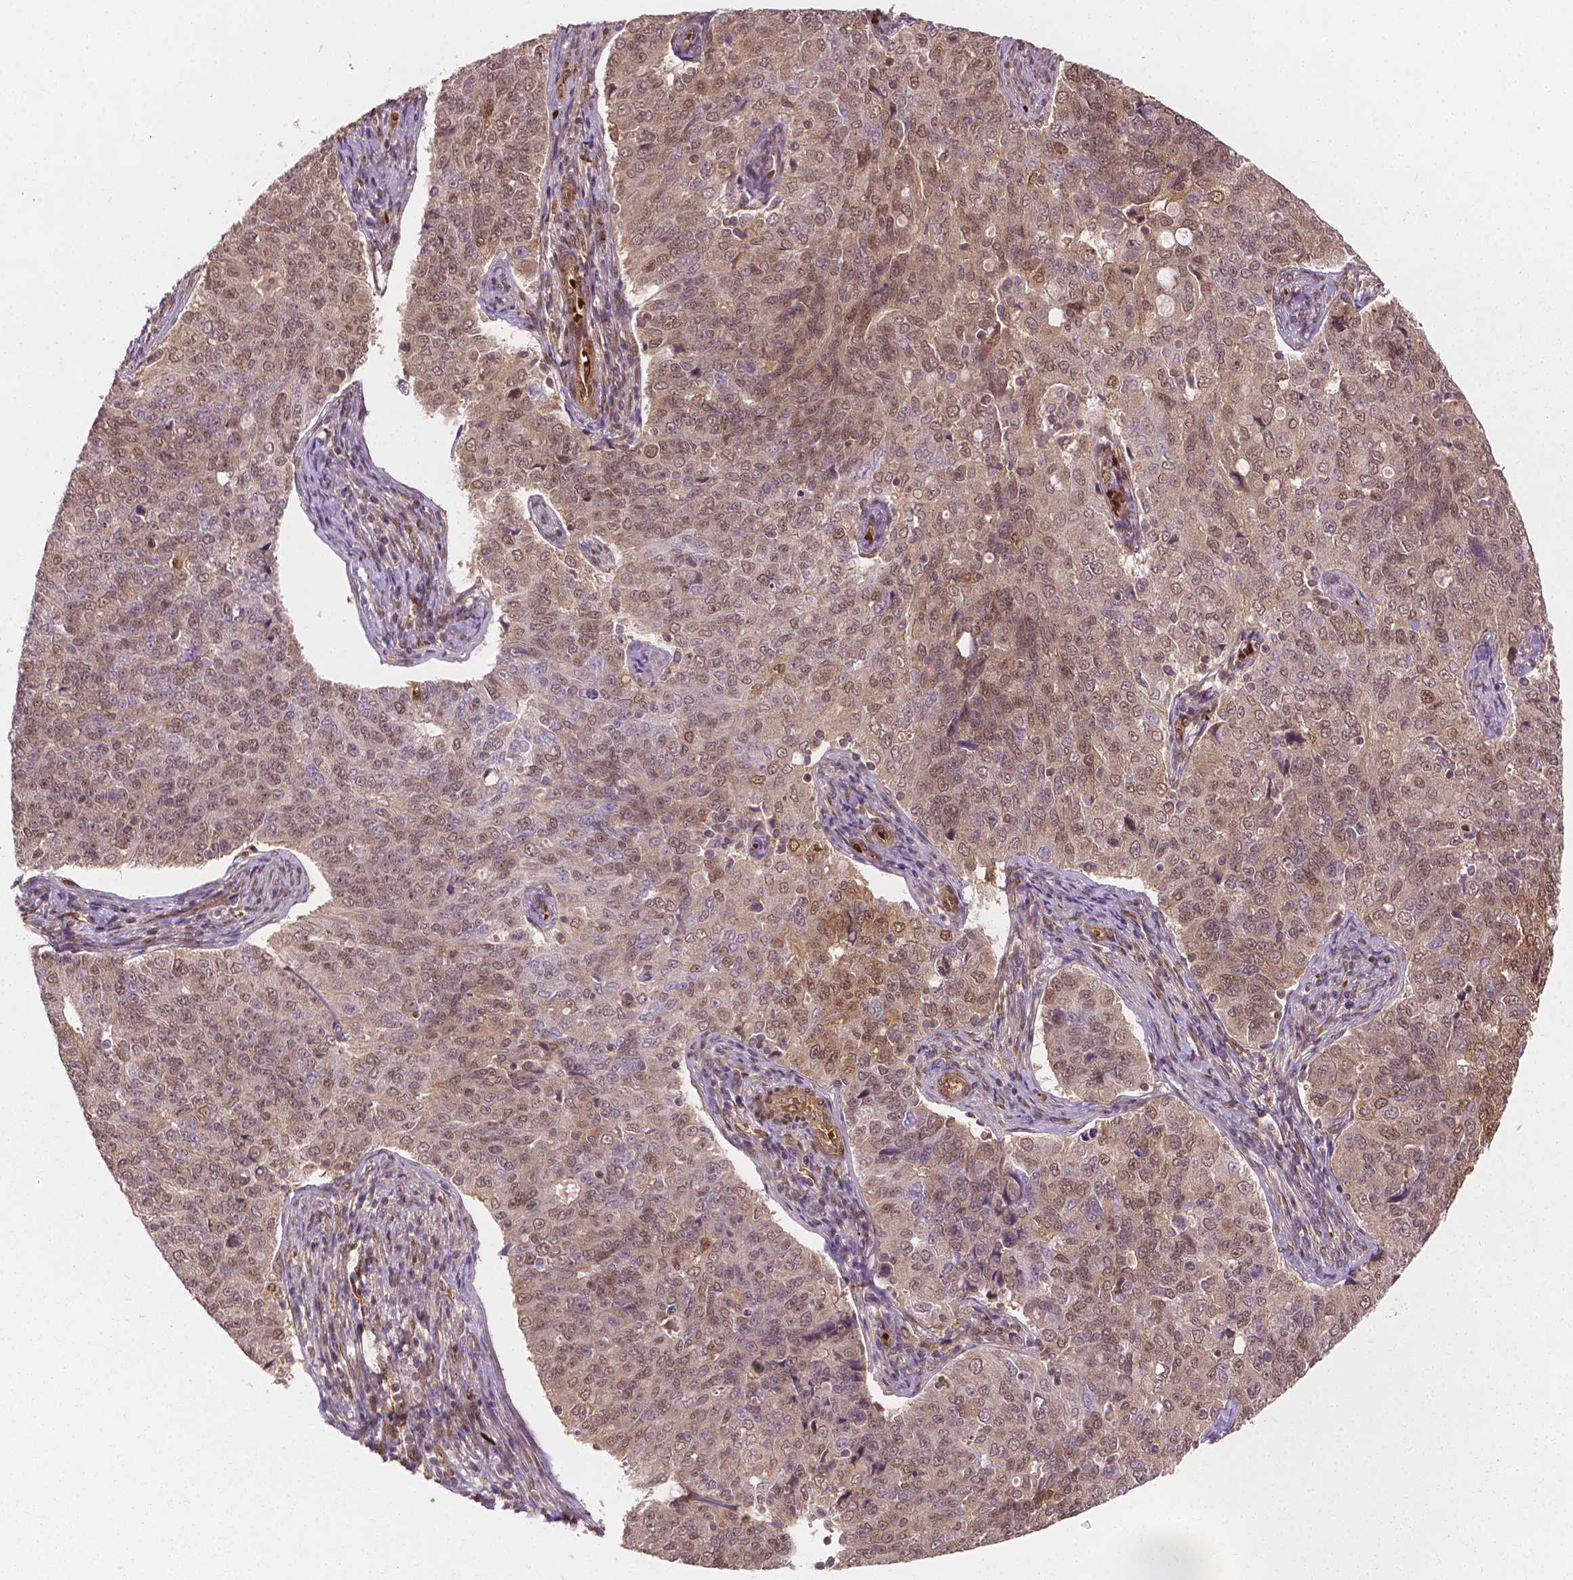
{"staining": {"intensity": "weak", "quantity": ">75%", "location": "nuclear"}, "tissue": "endometrial cancer", "cell_type": "Tumor cells", "image_type": "cancer", "snomed": [{"axis": "morphology", "description": "Adenocarcinoma, NOS"}, {"axis": "topography", "description": "Endometrium"}], "caption": "Weak nuclear expression for a protein is appreciated in approximately >75% of tumor cells of adenocarcinoma (endometrial) using IHC.", "gene": "YAP1", "patient": {"sex": "female", "age": 43}}